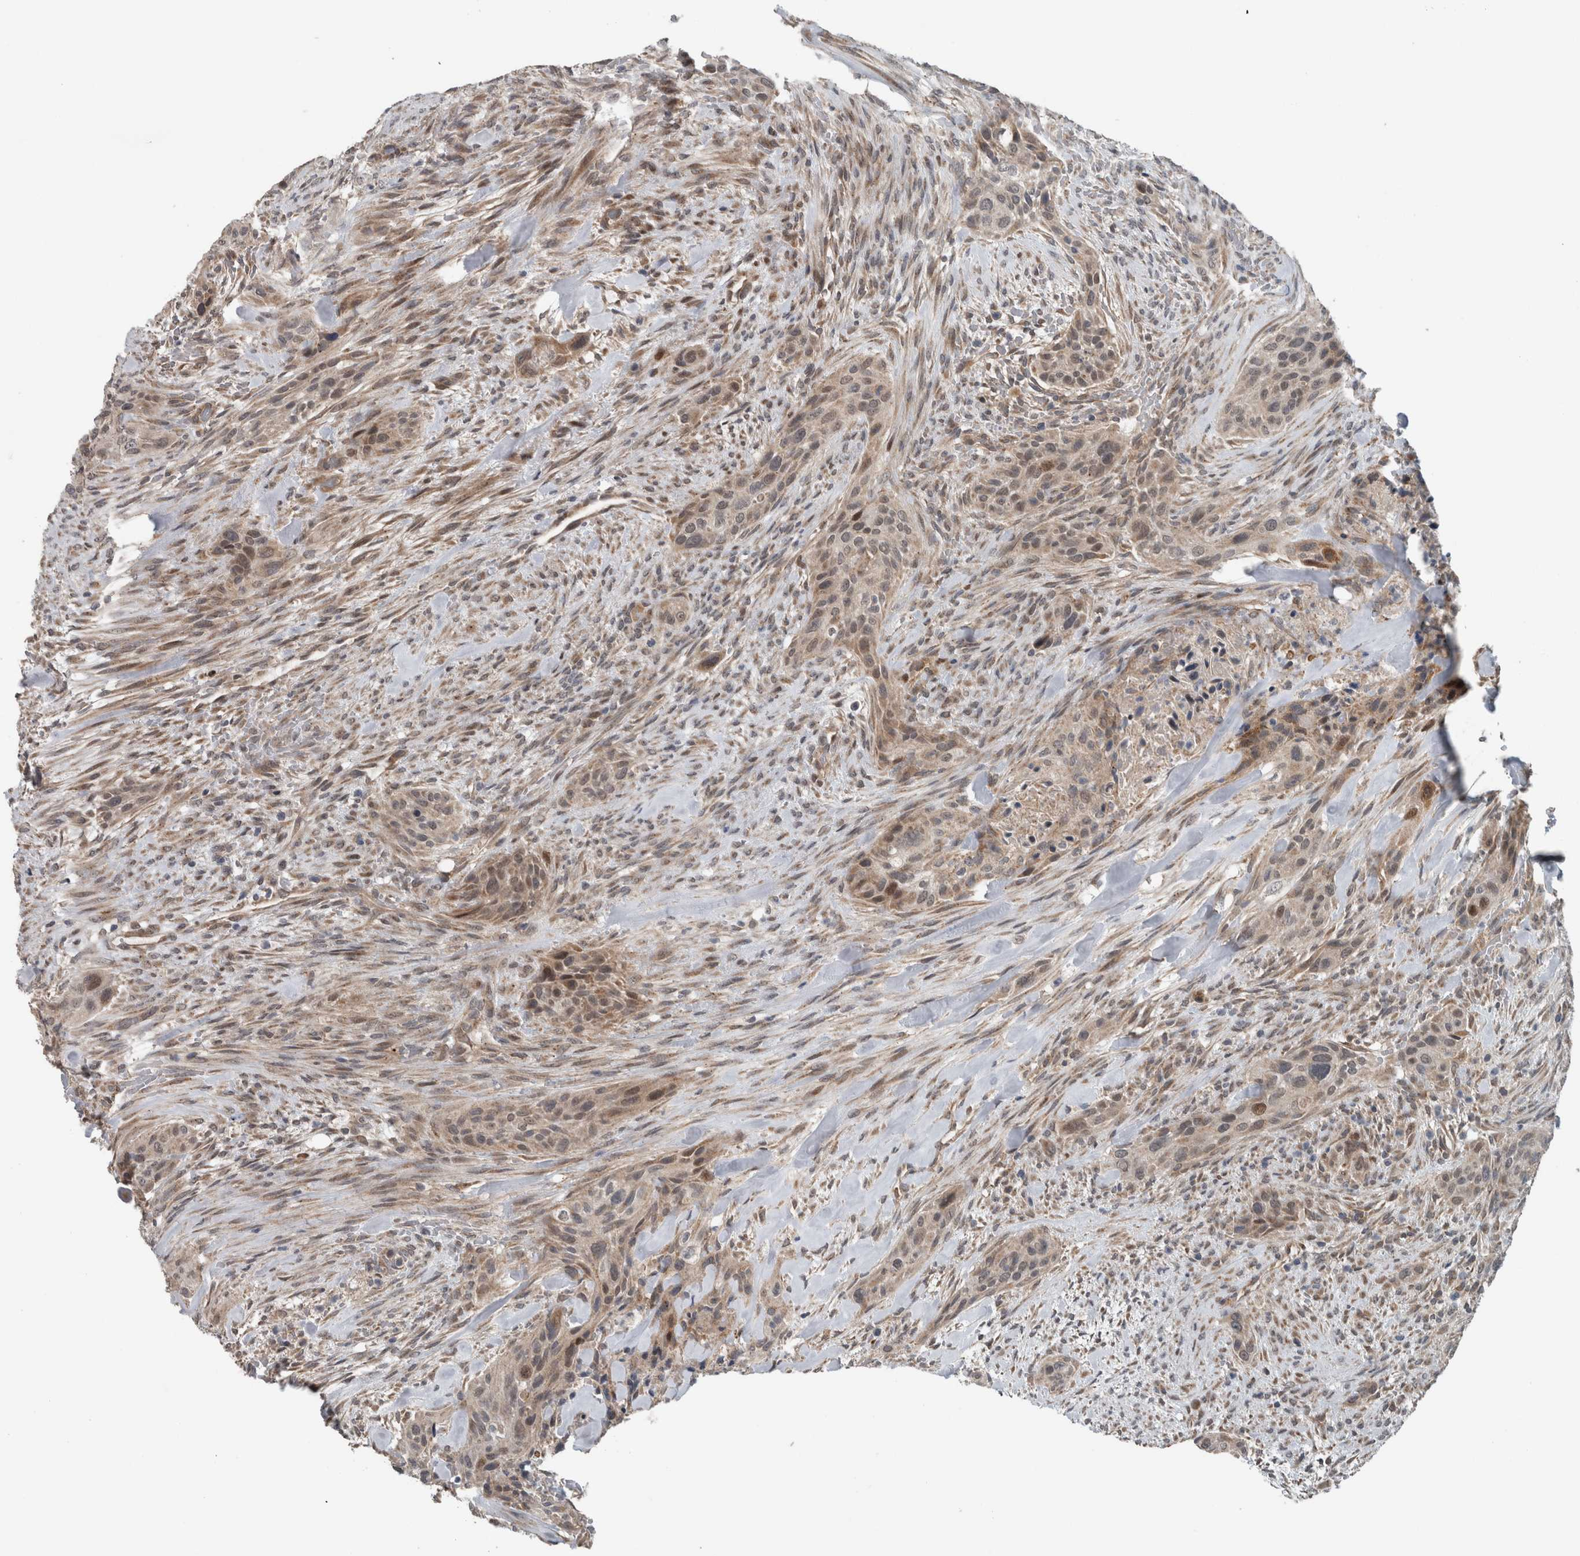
{"staining": {"intensity": "weak", "quantity": ">75%", "location": "cytoplasmic/membranous"}, "tissue": "urothelial cancer", "cell_type": "Tumor cells", "image_type": "cancer", "snomed": [{"axis": "morphology", "description": "Urothelial carcinoma, High grade"}, {"axis": "topography", "description": "Urinary bladder"}], "caption": "This image reveals urothelial carcinoma (high-grade) stained with IHC to label a protein in brown. The cytoplasmic/membranous of tumor cells show weak positivity for the protein. Nuclei are counter-stained blue.", "gene": "GBA2", "patient": {"sex": "male", "age": 35}}